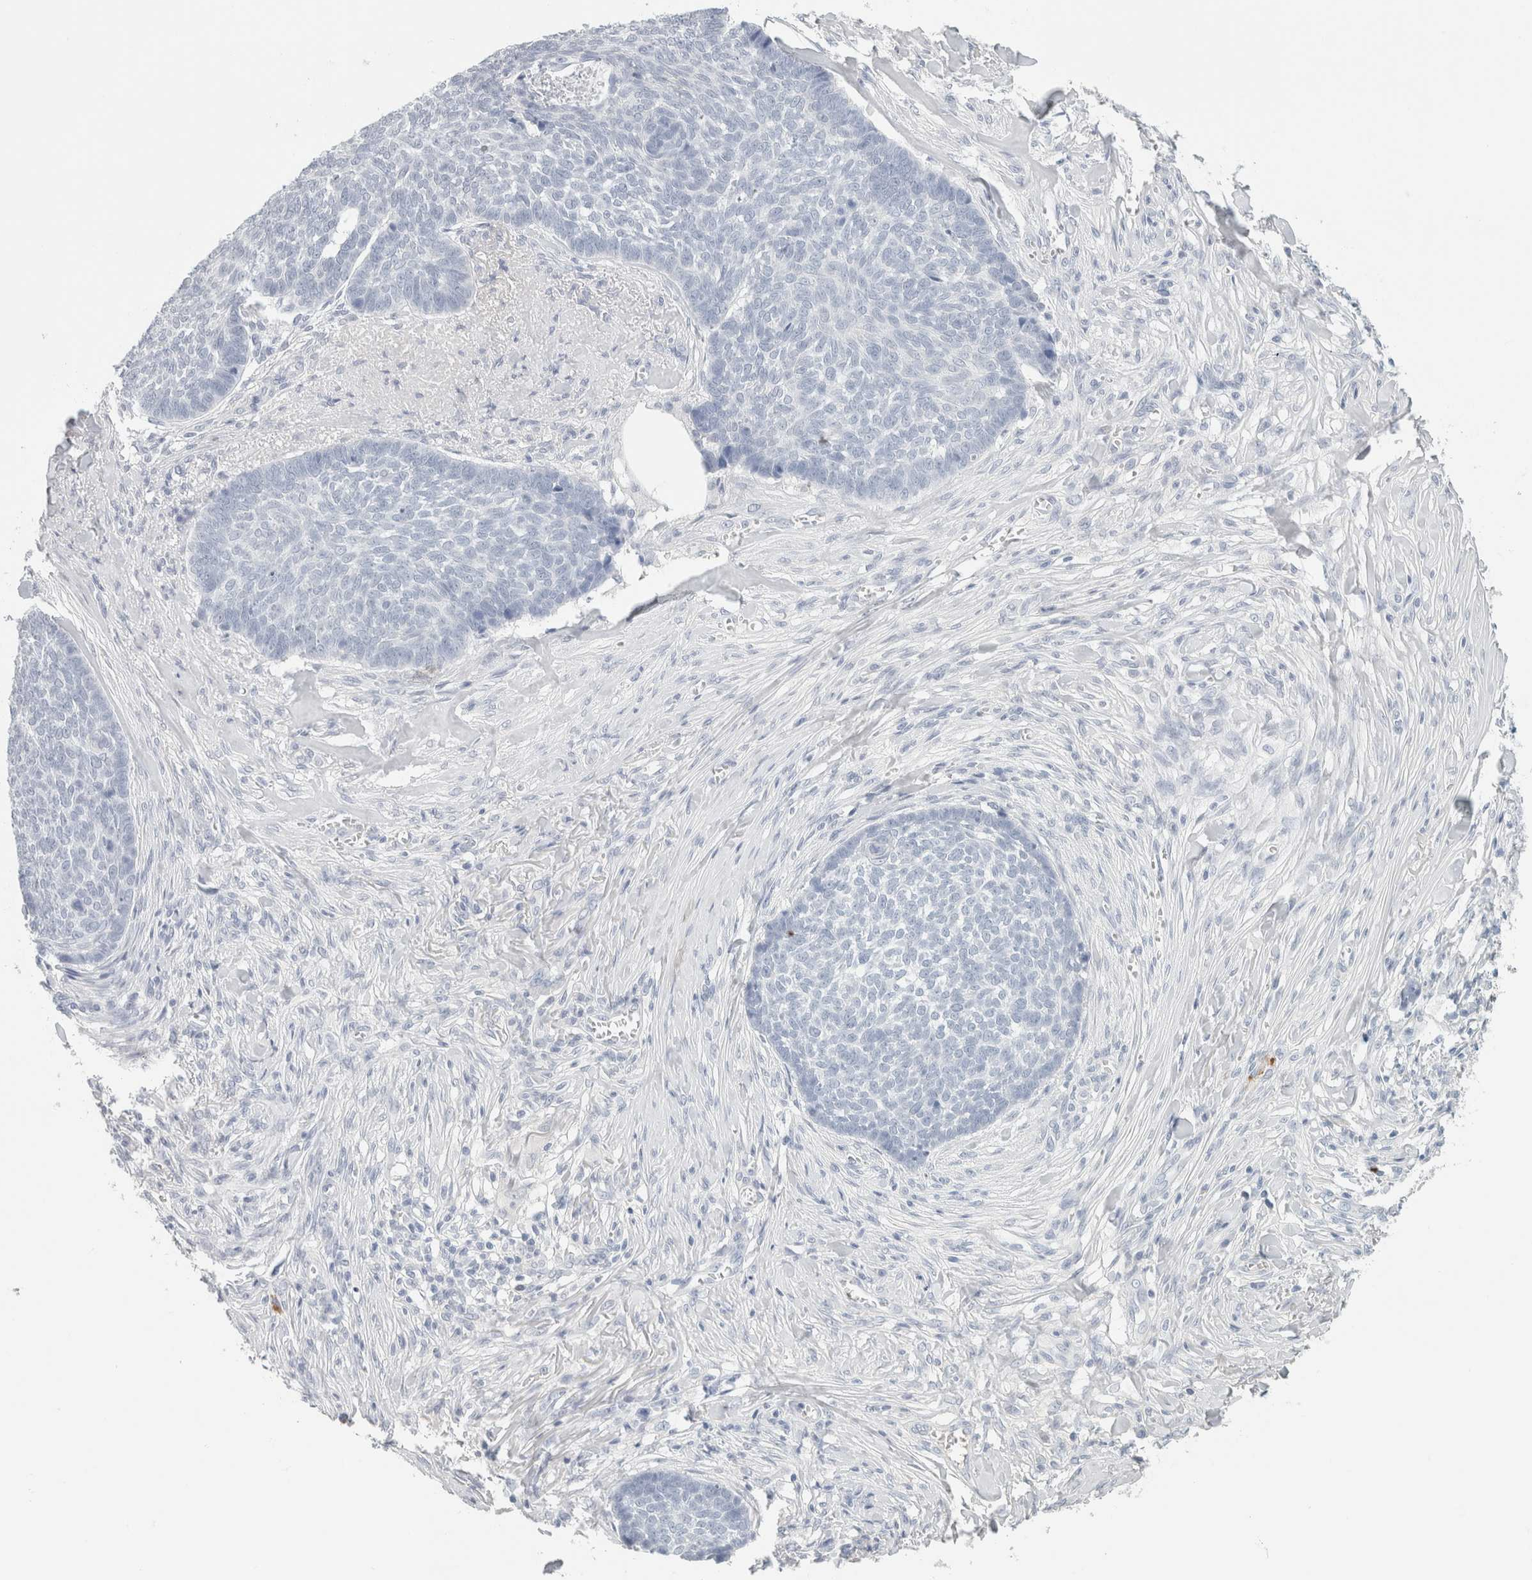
{"staining": {"intensity": "negative", "quantity": "none", "location": "none"}, "tissue": "skin cancer", "cell_type": "Tumor cells", "image_type": "cancer", "snomed": [{"axis": "morphology", "description": "Basal cell carcinoma"}, {"axis": "topography", "description": "Skin"}], "caption": "The micrograph demonstrates no significant expression in tumor cells of skin basal cell carcinoma. (Stains: DAB IHC with hematoxylin counter stain, Microscopy: brightfield microscopy at high magnification).", "gene": "IL6", "patient": {"sex": "male", "age": 84}}